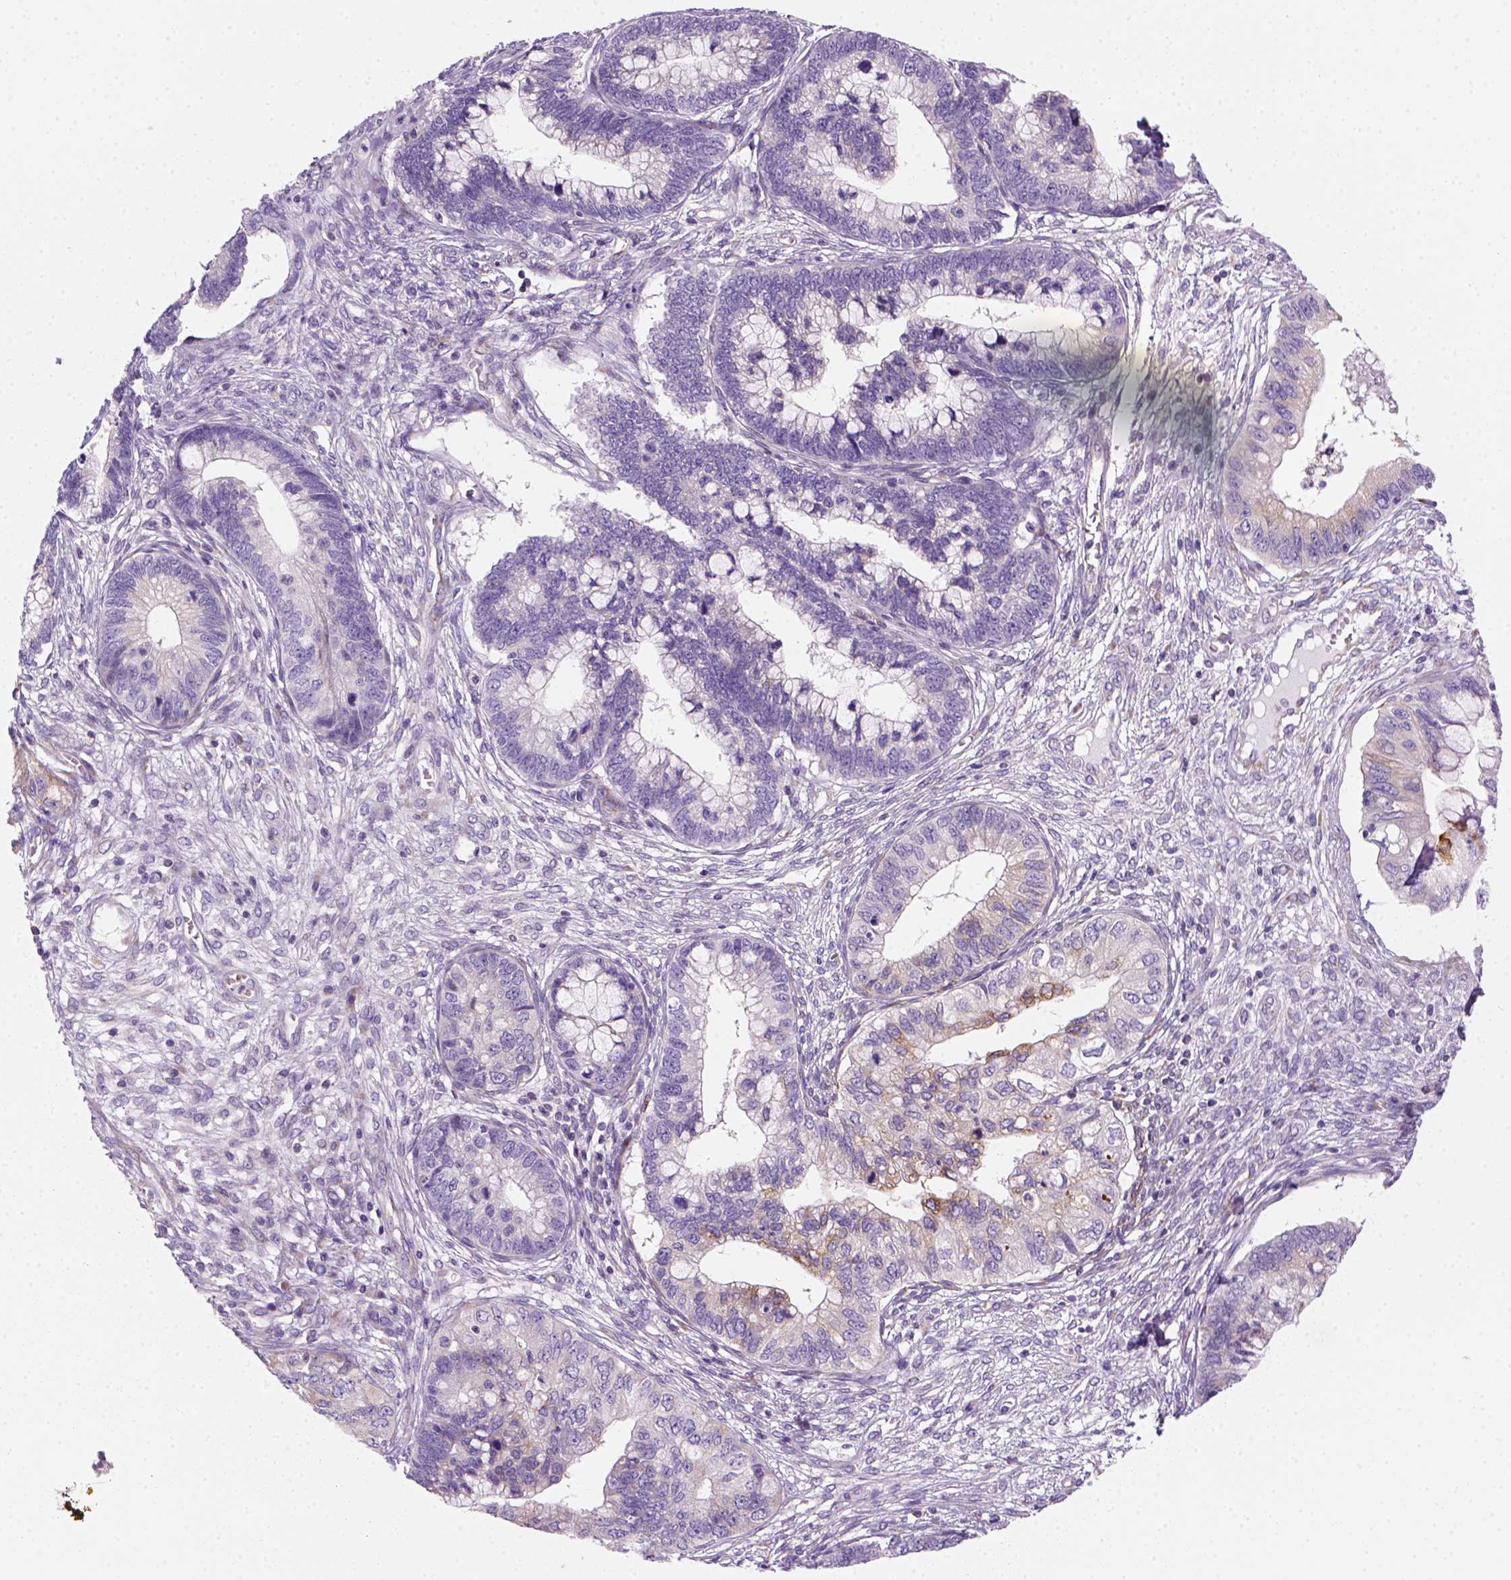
{"staining": {"intensity": "negative", "quantity": "none", "location": "none"}, "tissue": "cervical cancer", "cell_type": "Tumor cells", "image_type": "cancer", "snomed": [{"axis": "morphology", "description": "Adenocarcinoma, NOS"}, {"axis": "topography", "description": "Cervix"}], "caption": "IHC photomicrograph of human cervical adenocarcinoma stained for a protein (brown), which displays no staining in tumor cells.", "gene": "CES2", "patient": {"sex": "female", "age": 44}}